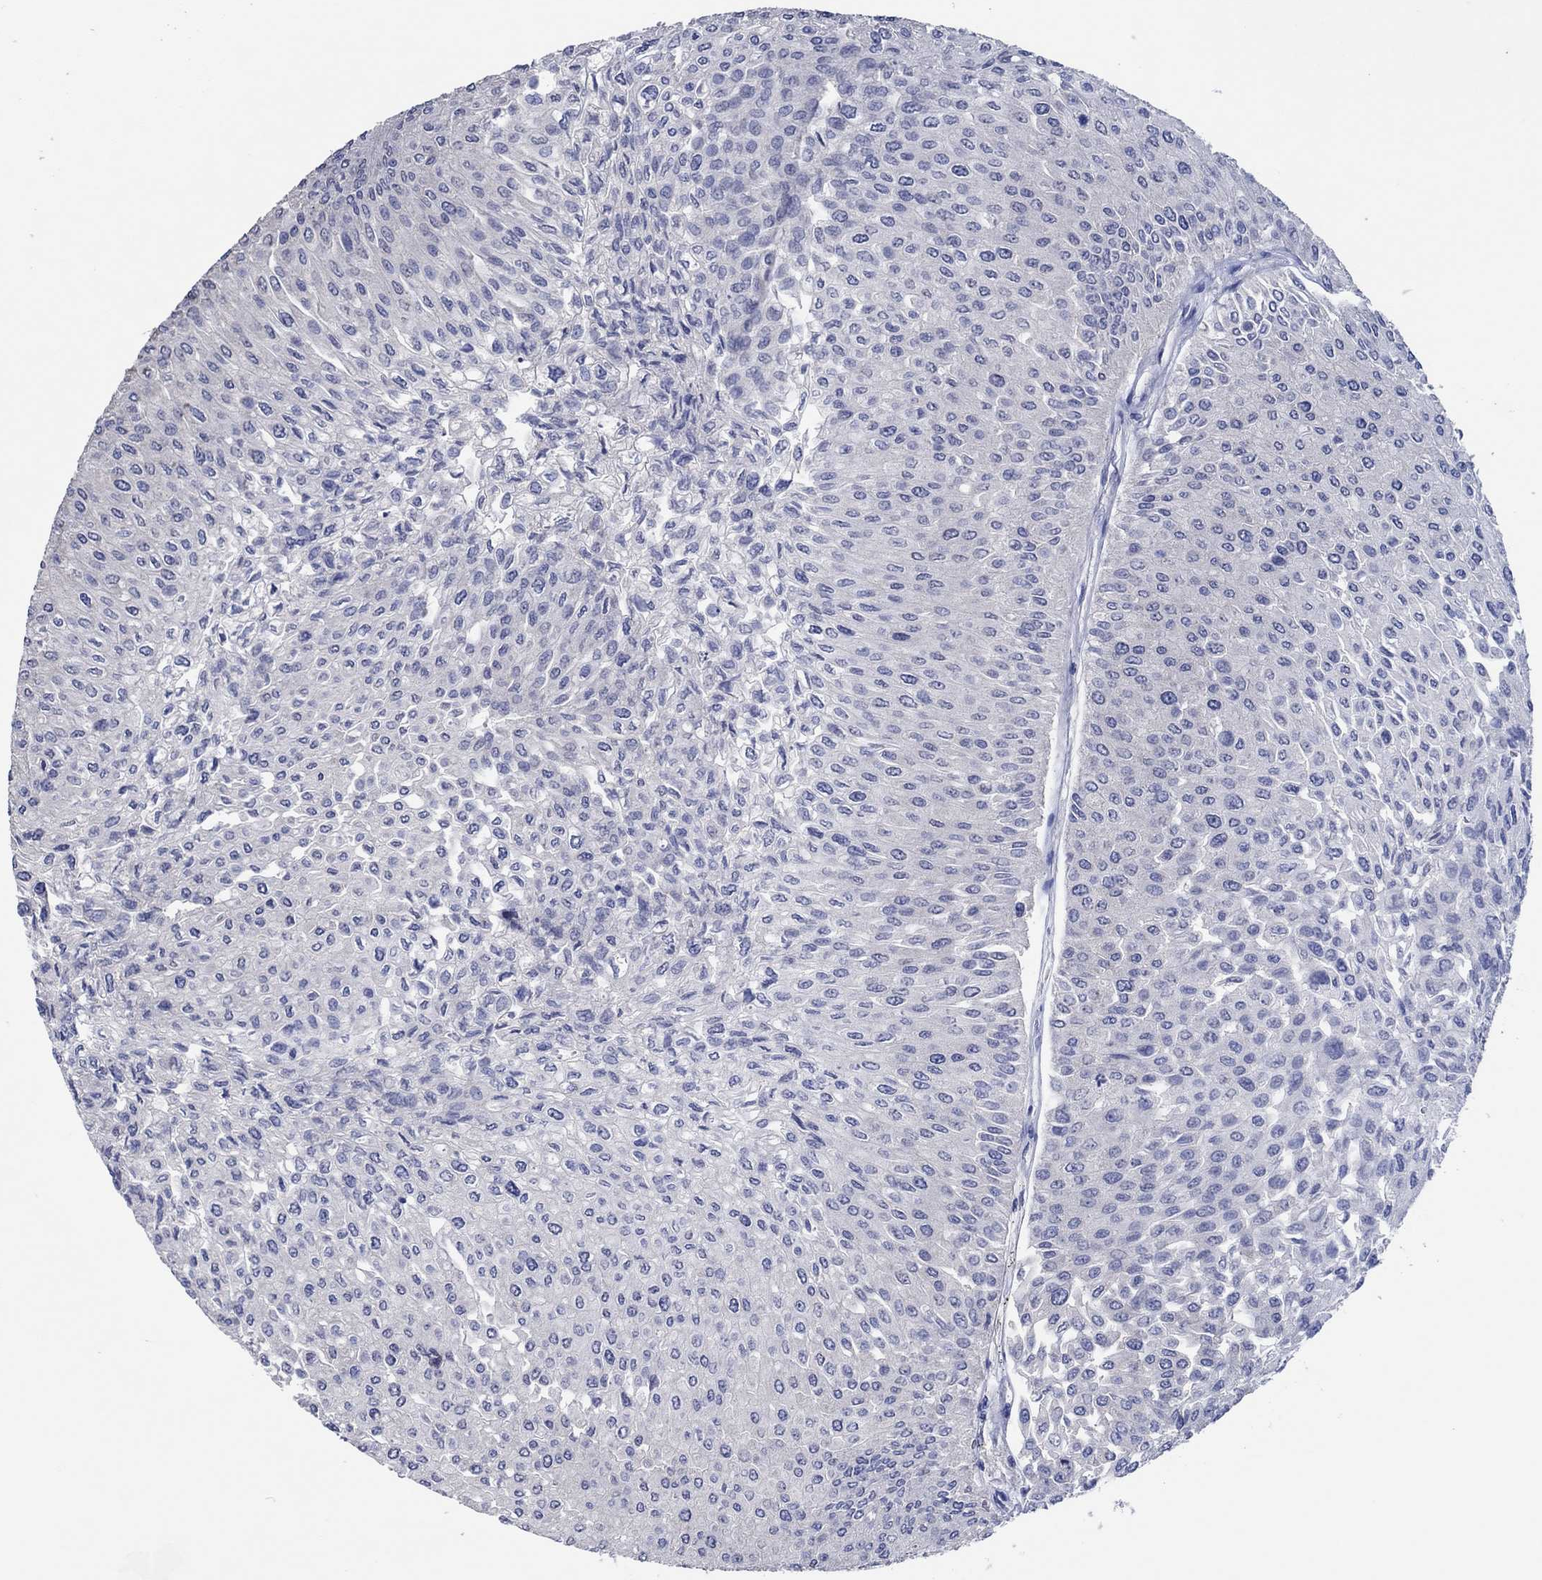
{"staining": {"intensity": "negative", "quantity": "none", "location": "none"}, "tissue": "urothelial cancer", "cell_type": "Tumor cells", "image_type": "cancer", "snomed": [{"axis": "morphology", "description": "Urothelial carcinoma, Low grade"}, {"axis": "topography", "description": "Urinary bladder"}], "caption": "IHC micrograph of human urothelial carcinoma (low-grade) stained for a protein (brown), which displays no expression in tumor cells.", "gene": "PRRT3", "patient": {"sex": "male", "age": 67}}